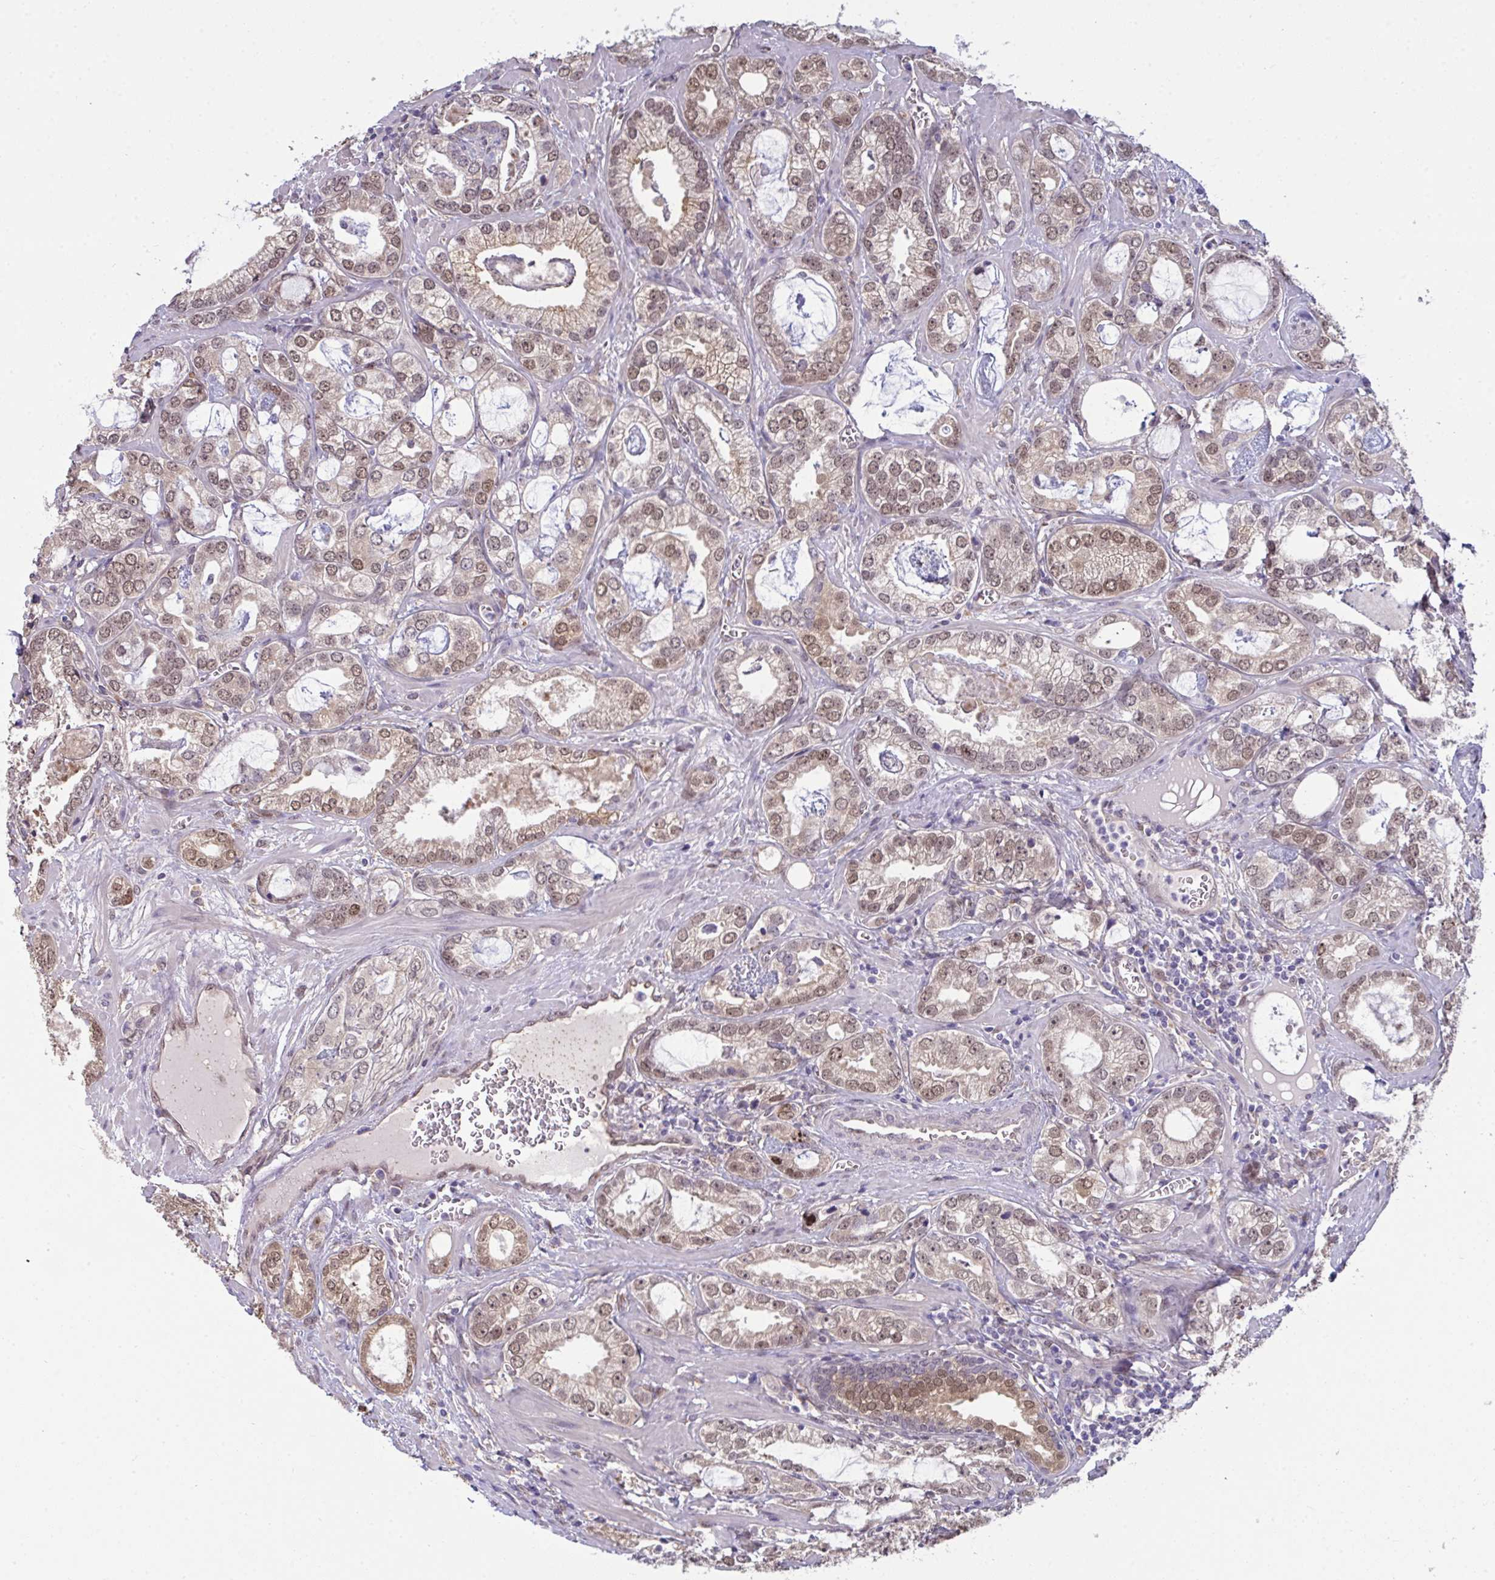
{"staining": {"intensity": "moderate", "quantity": ">75%", "location": "cytoplasmic/membranous,nuclear"}, "tissue": "prostate cancer", "cell_type": "Tumor cells", "image_type": "cancer", "snomed": [{"axis": "morphology", "description": "Adenocarcinoma, Medium grade"}, {"axis": "topography", "description": "Prostate"}], "caption": "Moderate cytoplasmic/membranous and nuclear staining for a protein is seen in approximately >75% of tumor cells of prostate medium-grade adenocarcinoma using immunohistochemistry (IHC).", "gene": "SETD7", "patient": {"sex": "male", "age": 57}}